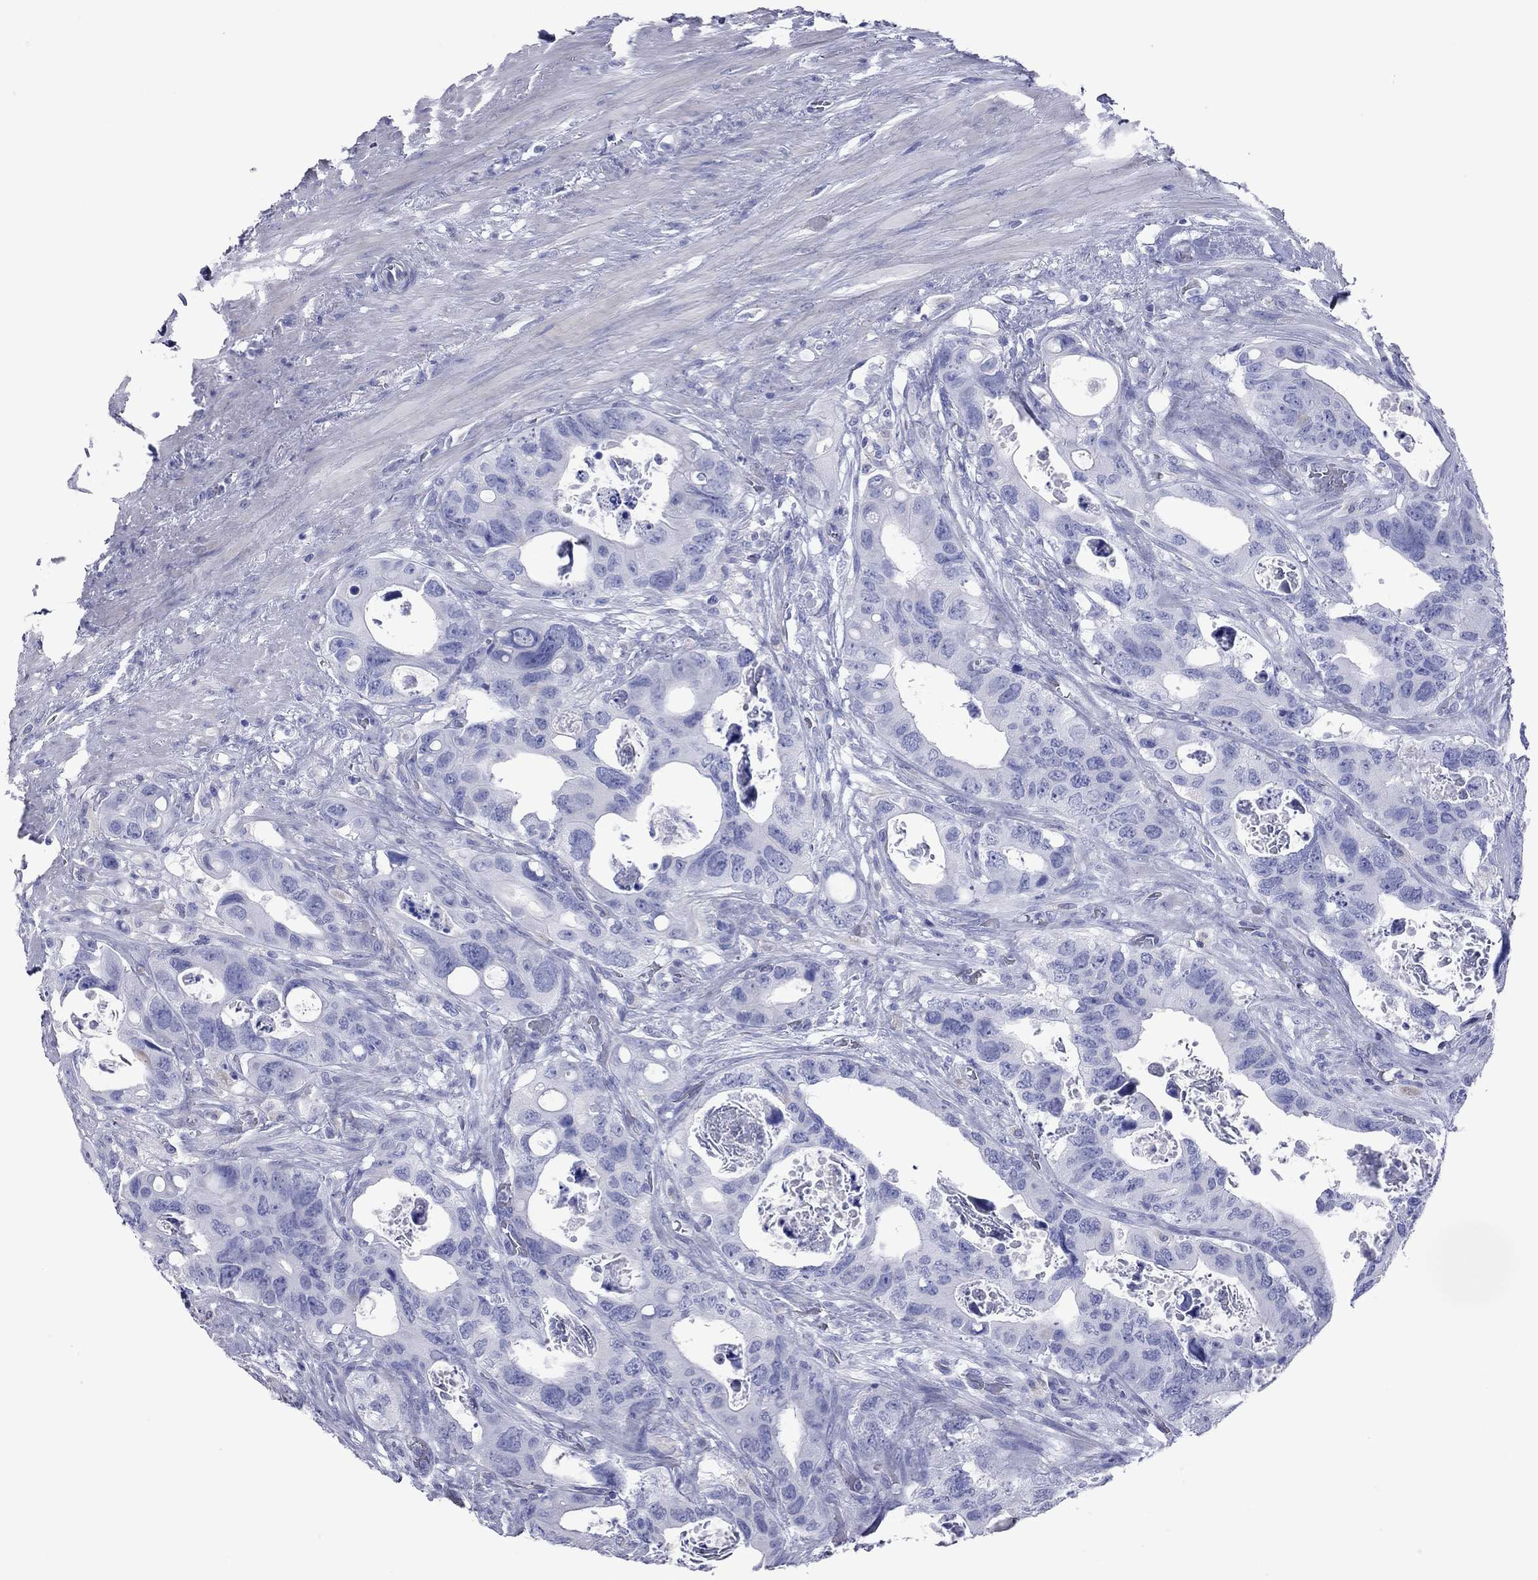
{"staining": {"intensity": "negative", "quantity": "none", "location": "none"}, "tissue": "colorectal cancer", "cell_type": "Tumor cells", "image_type": "cancer", "snomed": [{"axis": "morphology", "description": "Adenocarcinoma, NOS"}, {"axis": "topography", "description": "Rectum"}], "caption": "Protein analysis of colorectal adenocarcinoma demonstrates no significant expression in tumor cells. The staining is performed using DAB brown chromogen with nuclei counter-stained in using hematoxylin.", "gene": "VSIG10", "patient": {"sex": "male", "age": 64}}